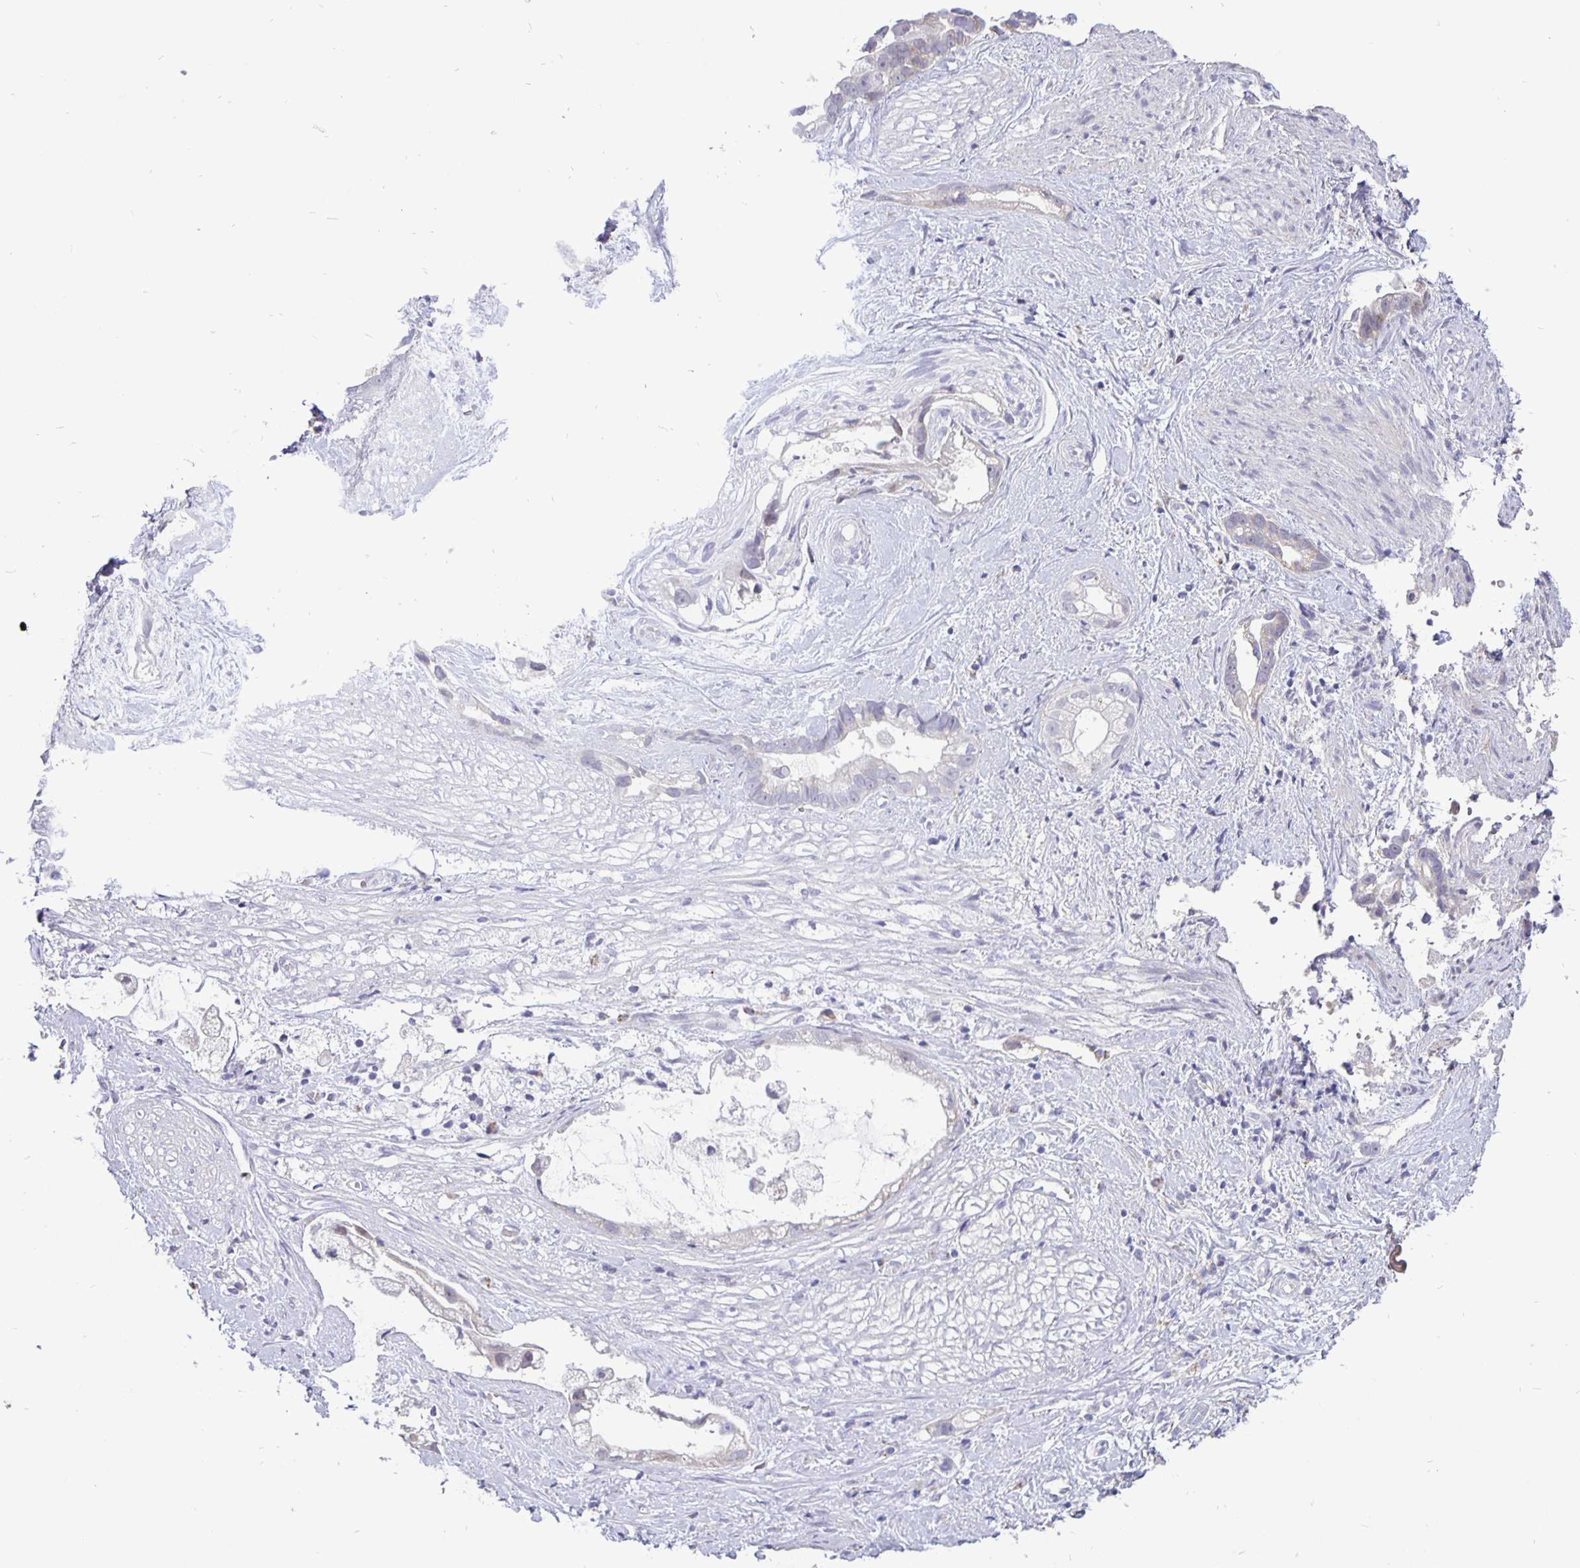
{"staining": {"intensity": "negative", "quantity": "none", "location": "none"}, "tissue": "stomach cancer", "cell_type": "Tumor cells", "image_type": "cancer", "snomed": [{"axis": "morphology", "description": "Adenocarcinoma, NOS"}, {"axis": "topography", "description": "Stomach"}], "caption": "Immunohistochemistry image of neoplastic tissue: human stomach cancer stained with DAB shows no significant protein staining in tumor cells.", "gene": "ERBB2", "patient": {"sex": "male", "age": 55}}